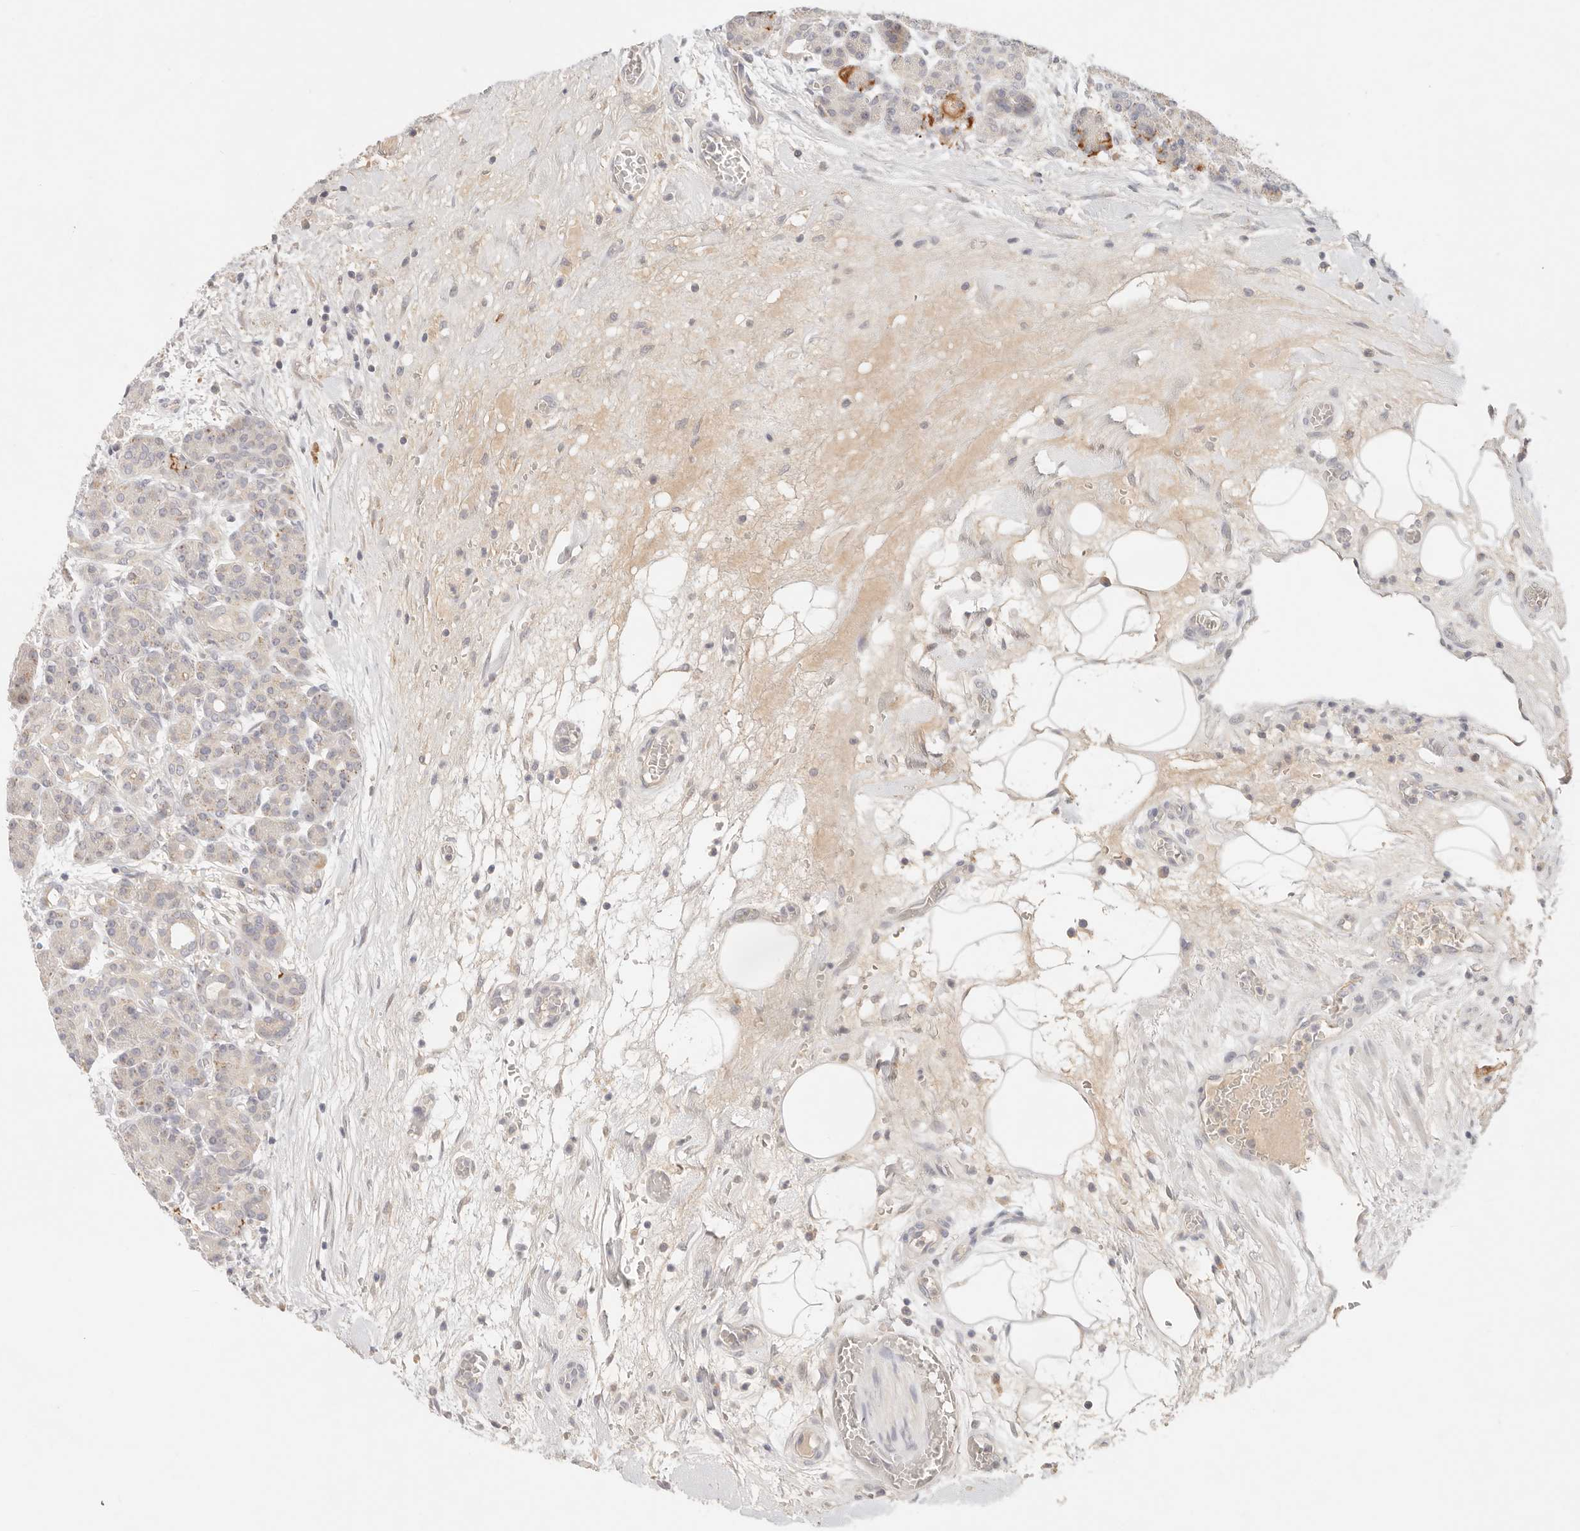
{"staining": {"intensity": "moderate", "quantity": "25%-75%", "location": "cytoplasmic/membranous"}, "tissue": "pancreas", "cell_type": "Exocrine glandular cells", "image_type": "normal", "snomed": [{"axis": "morphology", "description": "Normal tissue, NOS"}, {"axis": "topography", "description": "Pancreas"}], "caption": "High-power microscopy captured an IHC image of normal pancreas, revealing moderate cytoplasmic/membranous expression in approximately 25%-75% of exocrine glandular cells.", "gene": "SPHK1", "patient": {"sex": "male", "age": 63}}